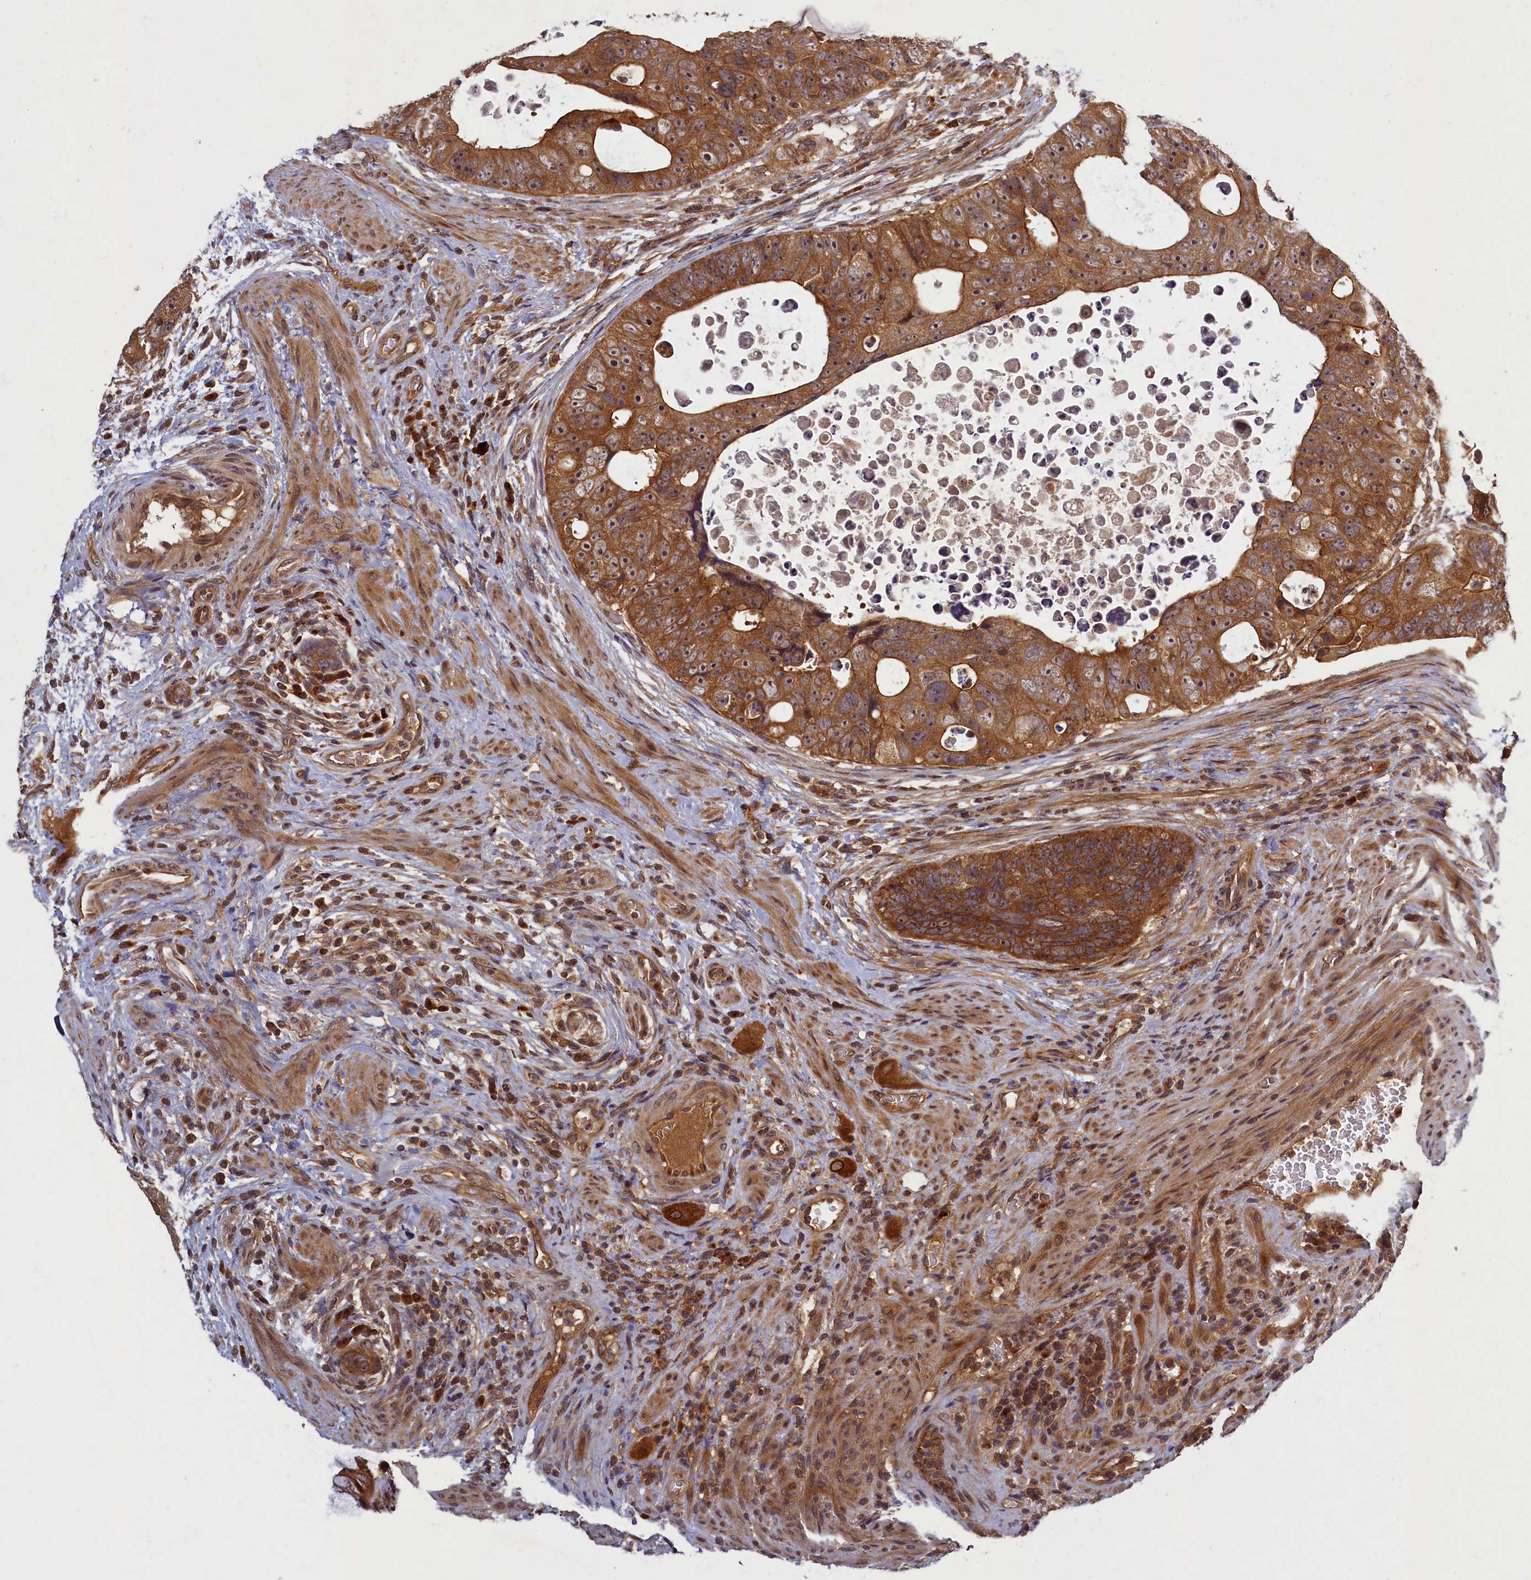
{"staining": {"intensity": "moderate", "quantity": ">75%", "location": "cytoplasmic/membranous,nuclear"}, "tissue": "colorectal cancer", "cell_type": "Tumor cells", "image_type": "cancer", "snomed": [{"axis": "morphology", "description": "Adenocarcinoma, NOS"}, {"axis": "topography", "description": "Rectum"}], "caption": "Moderate cytoplasmic/membranous and nuclear protein expression is identified in about >75% of tumor cells in colorectal cancer.", "gene": "BICD1", "patient": {"sex": "male", "age": 59}}